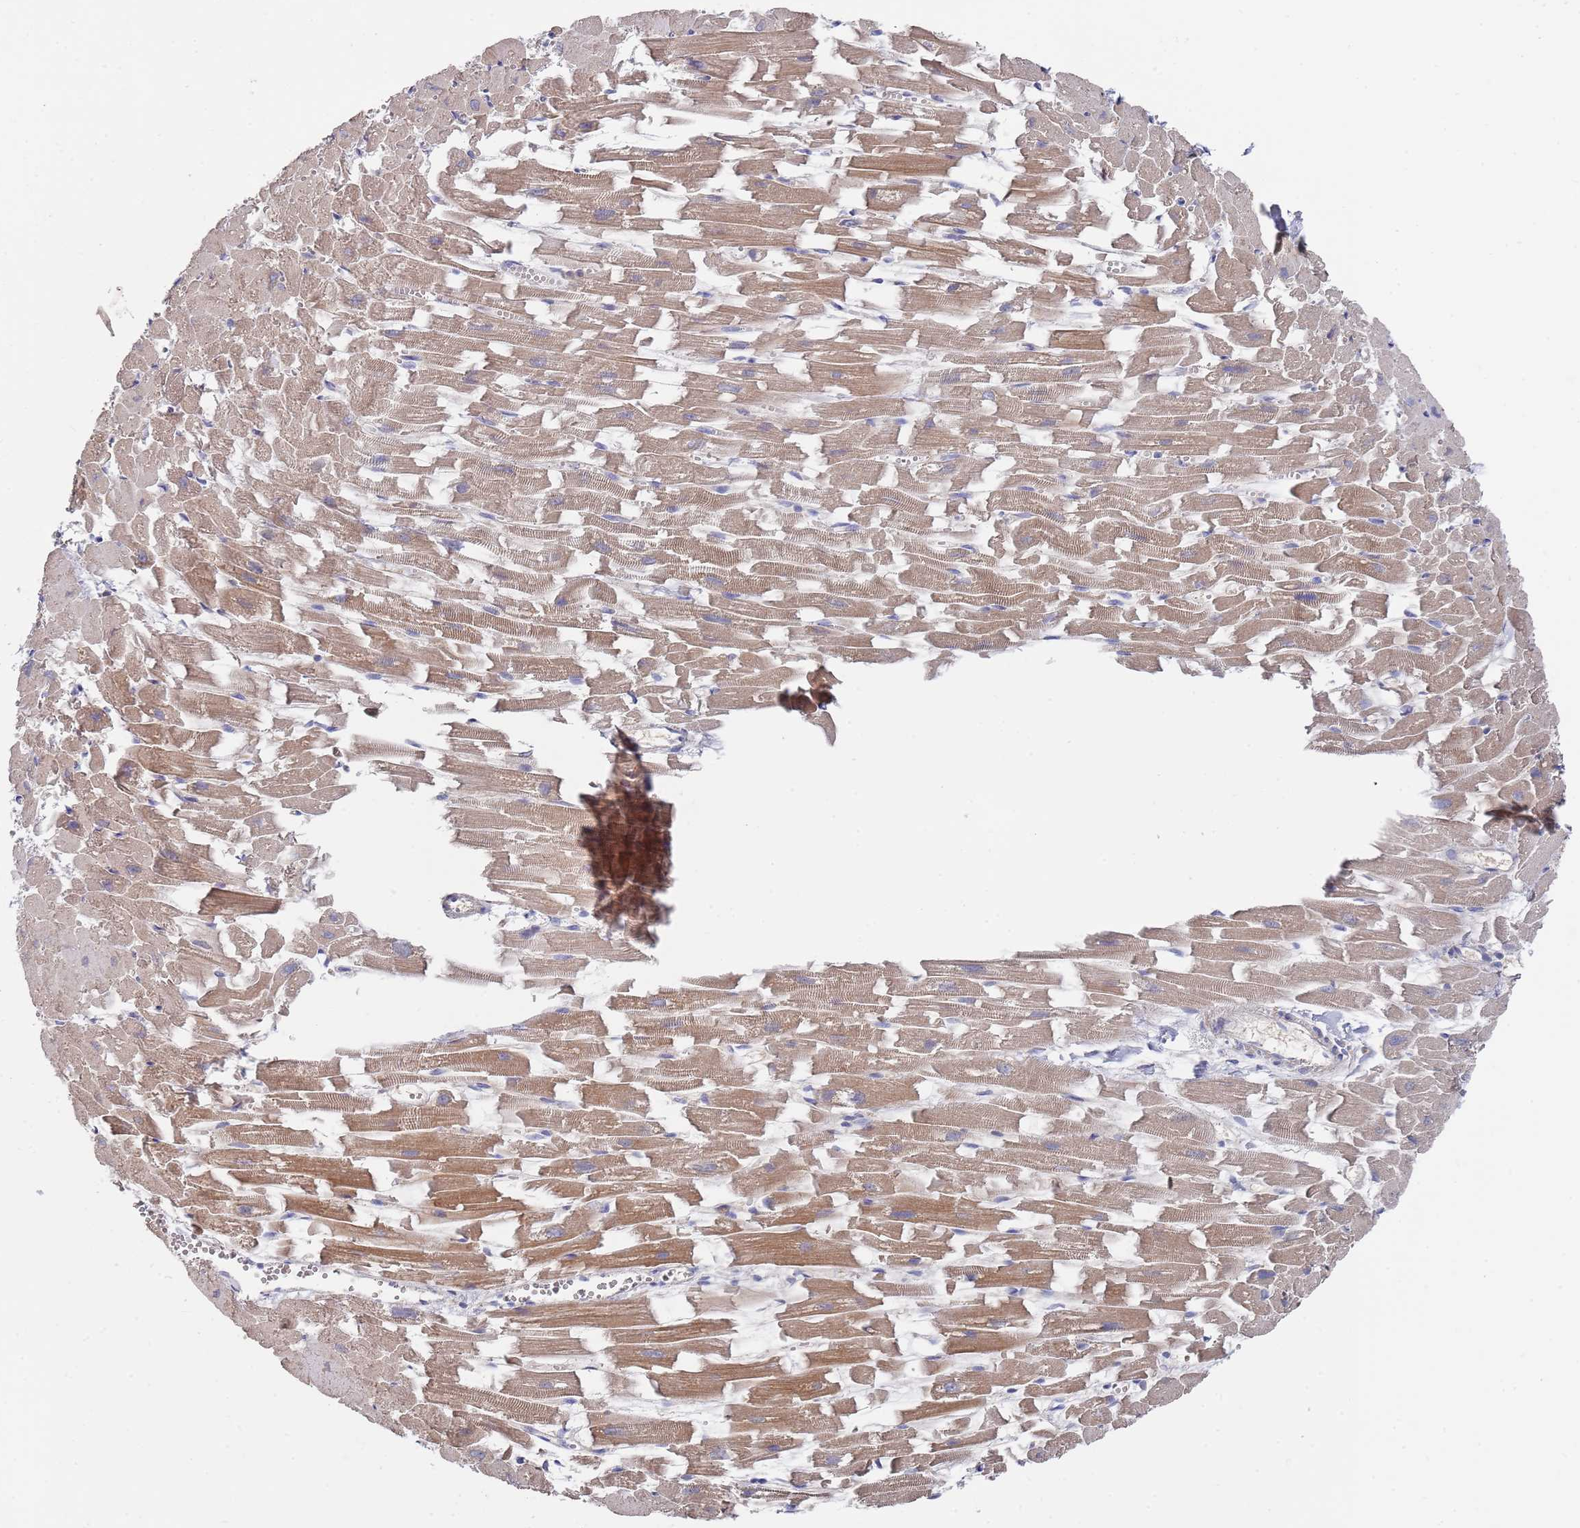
{"staining": {"intensity": "moderate", "quantity": ">75%", "location": "cytoplasmic/membranous"}, "tissue": "heart muscle", "cell_type": "Cardiomyocytes", "image_type": "normal", "snomed": [{"axis": "morphology", "description": "Normal tissue, NOS"}, {"axis": "topography", "description": "Heart"}], "caption": "Immunohistochemical staining of unremarkable heart muscle reveals >75% levels of moderate cytoplasmic/membranous protein staining in approximately >75% of cardiomyocytes.", "gene": "SCAPER", "patient": {"sex": "female", "age": 64}}